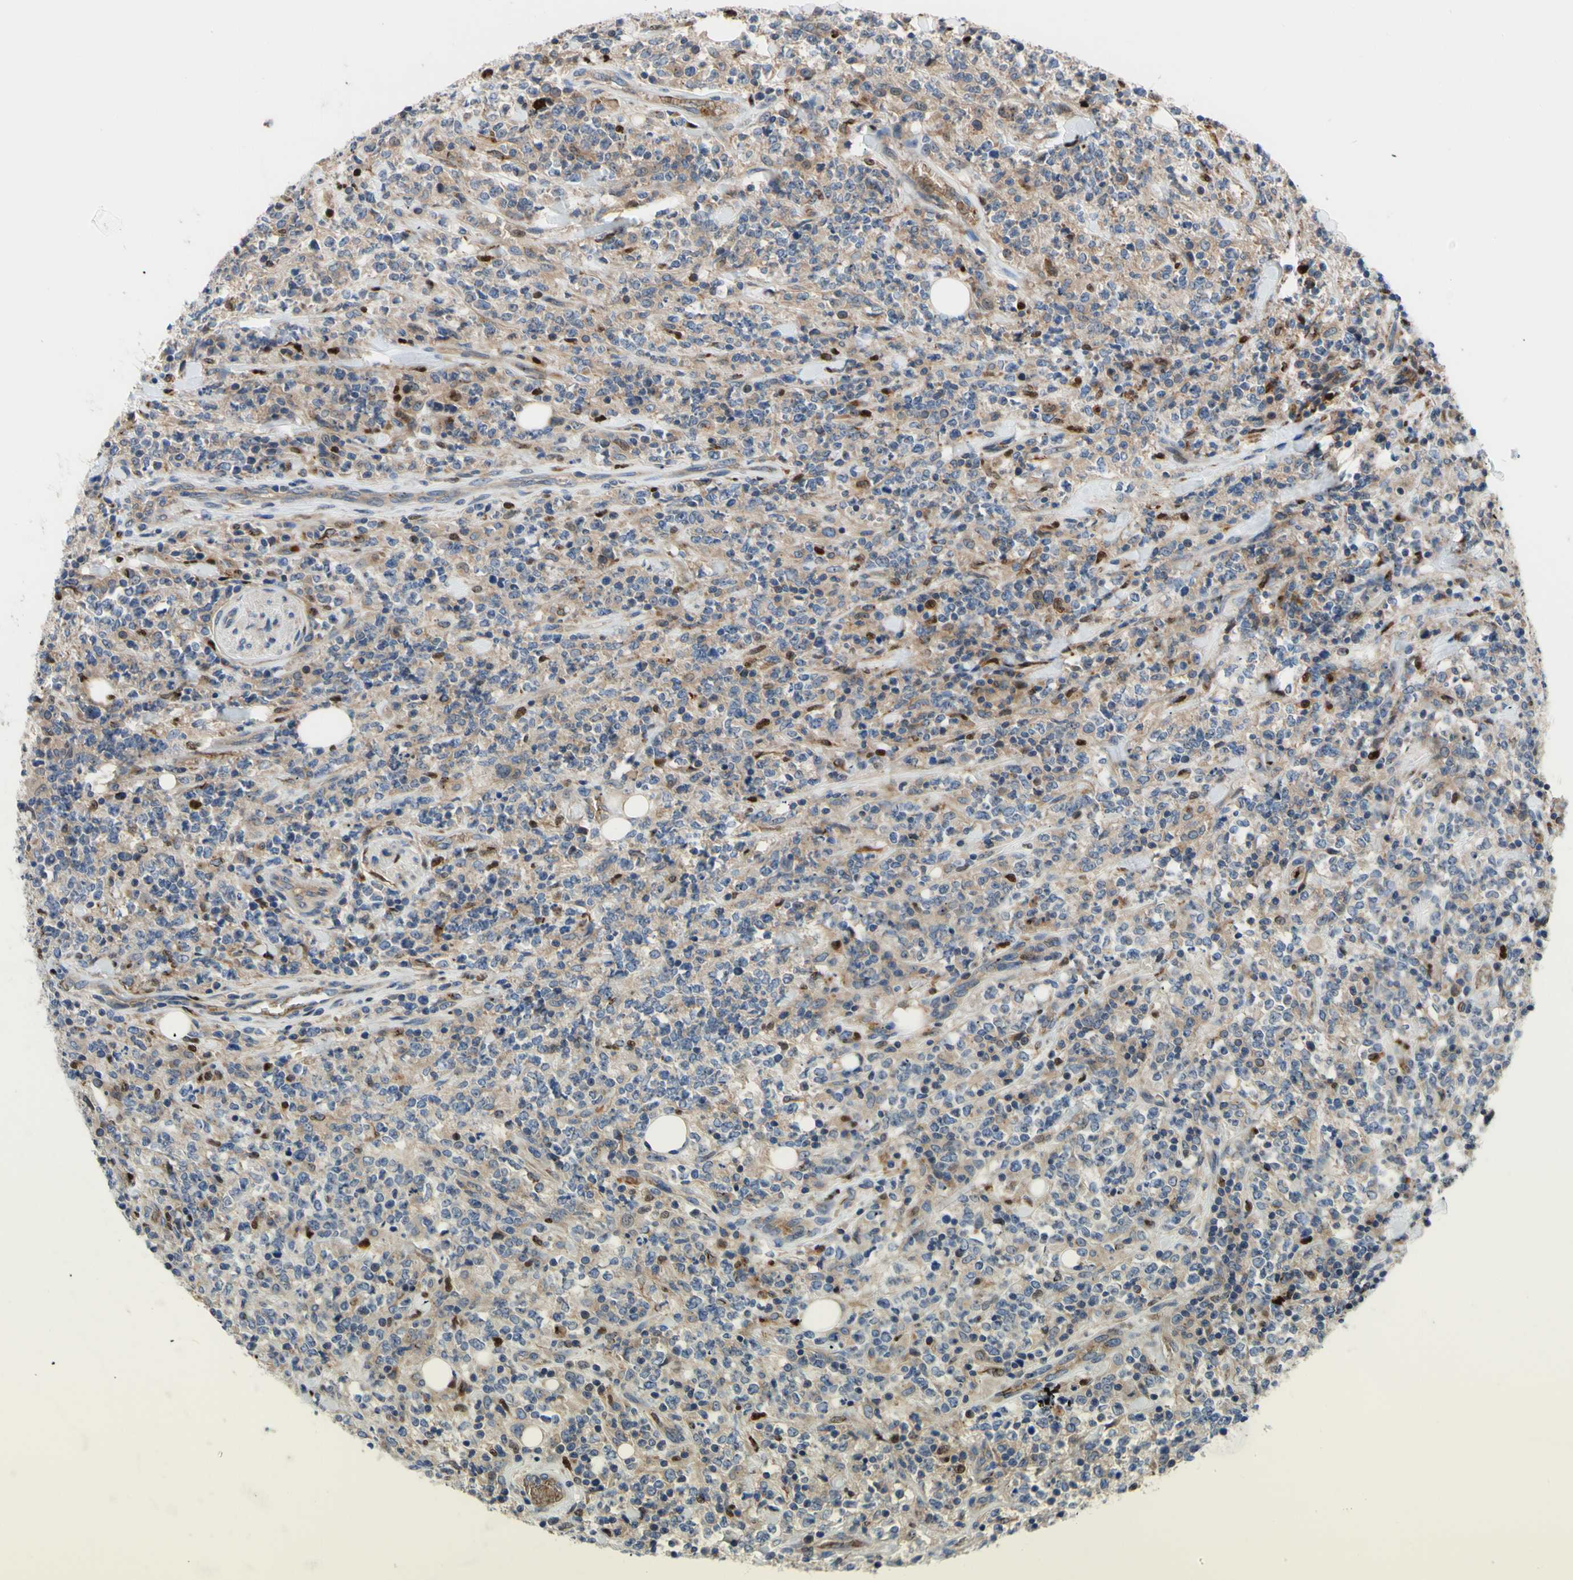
{"staining": {"intensity": "weak", "quantity": ">75%", "location": "cytoplasmic/membranous"}, "tissue": "lymphoma", "cell_type": "Tumor cells", "image_type": "cancer", "snomed": [{"axis": "morphology", "description": "Malignant lymphoma, non-Hodgkin's type, High grade"}, {"axis": "topography", "description": "Soft tissue"}], "caption": "High-magnification brightfield microscopy of malignant lymphoma, non-Hodgkin's type (high-grade) stained with DAB (3,3'-diaminobenzidine) (brown) and counterstained with hematoxylin (blue). tumor cells exhibit weak cytoplasmic/membranous positivity is seen in approximately>75% of cells.", "gene": "USP9X", "patient": {"sex": "male", "age": 18}}